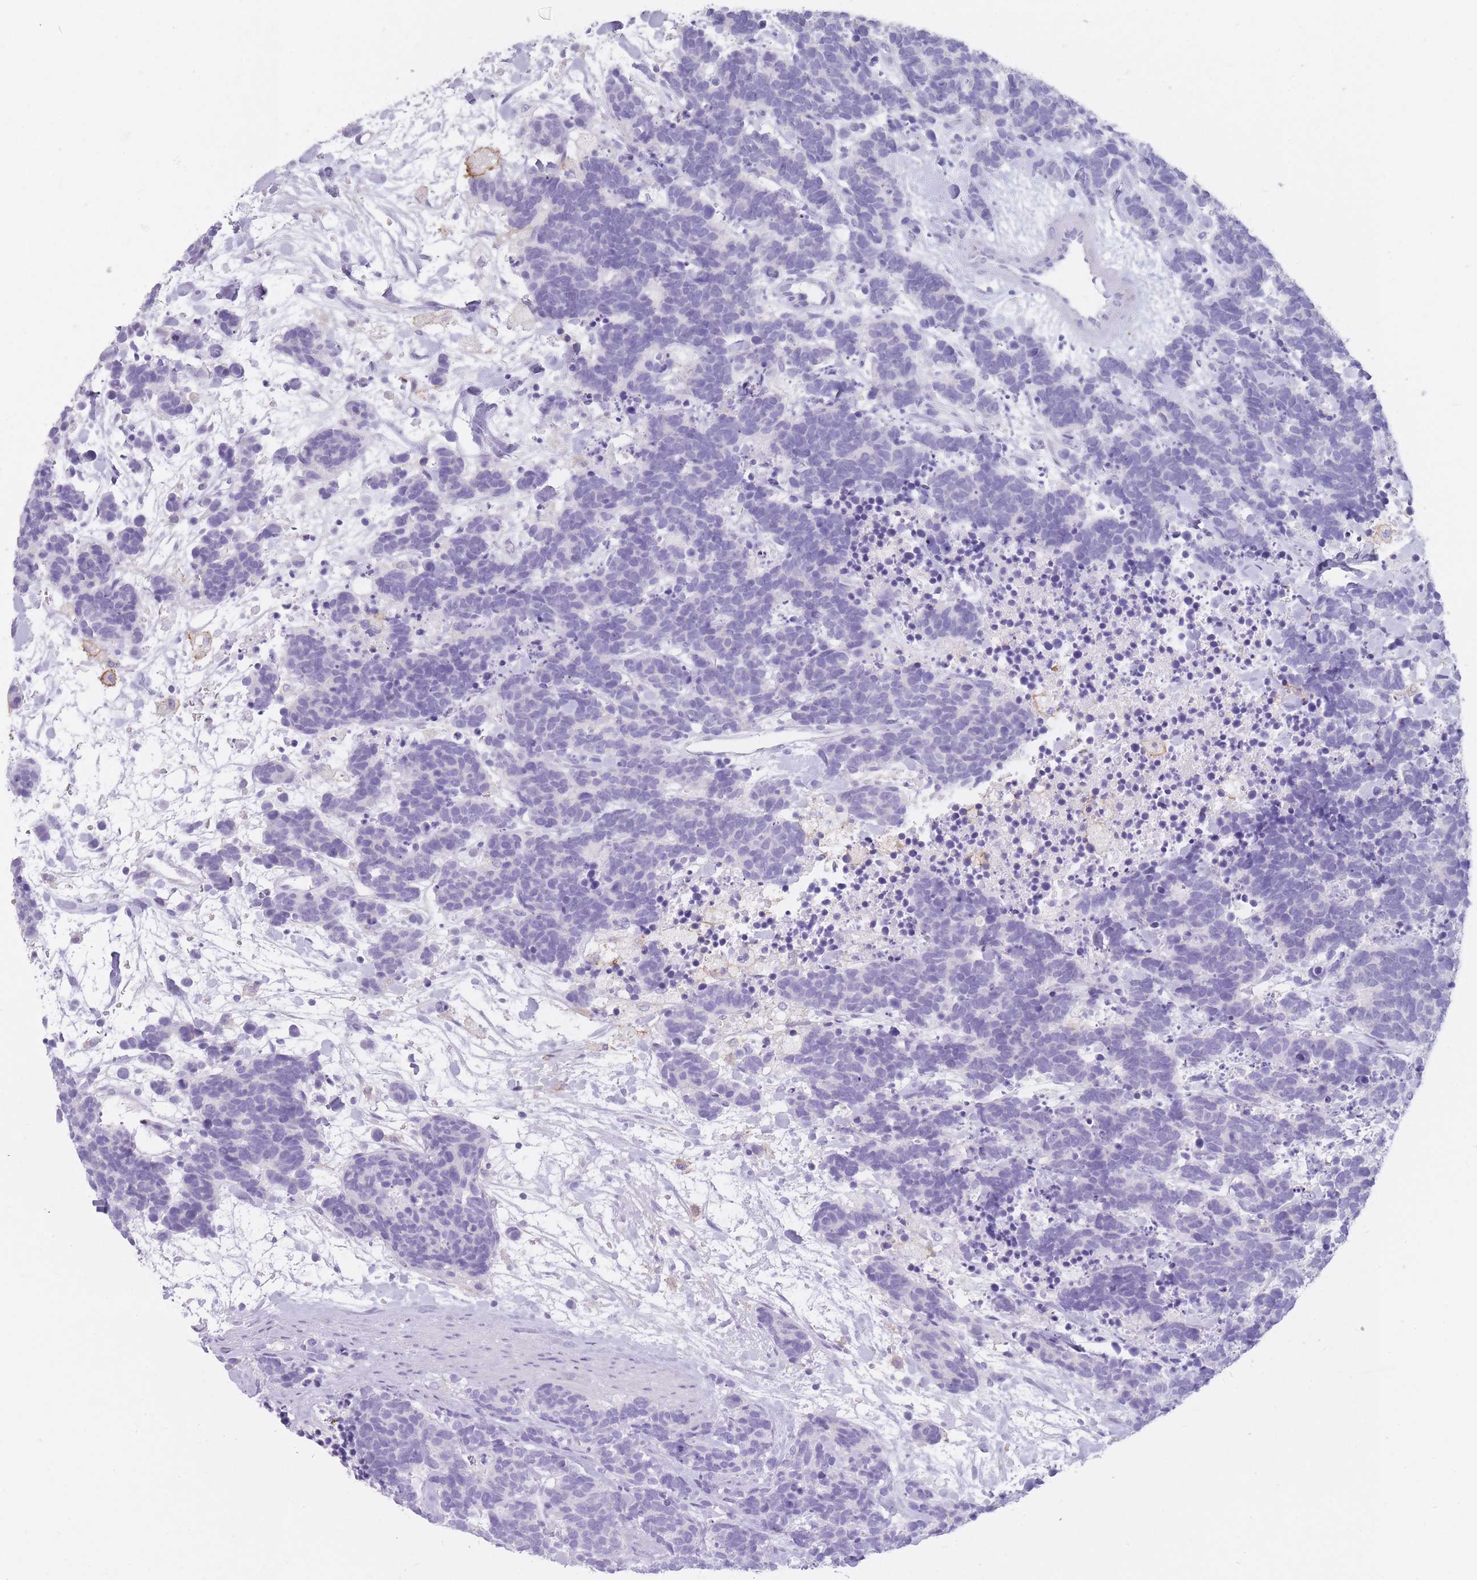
{"staining": {"intensity": "negative", "quantity": "none", "location": "none"}, "tissue": "carcinoid", "cell_type": "Tumor cells", "image_type": "cancer", "snomed": [{"axis": "morphology", "description": "Carcinoma, NOS"}, {"axis": "morphology", "description": "Carcinoid, malignant, NOS"}, {"axis": "topography", "description": "Prostate"}], "caption": "Human carcinoid (malignant) stained for a protein using immunohistochemistry demonstrates no staining in tumor cells.", "gene": "CR1L", "patient": {"sex": "male", "age": 57}}